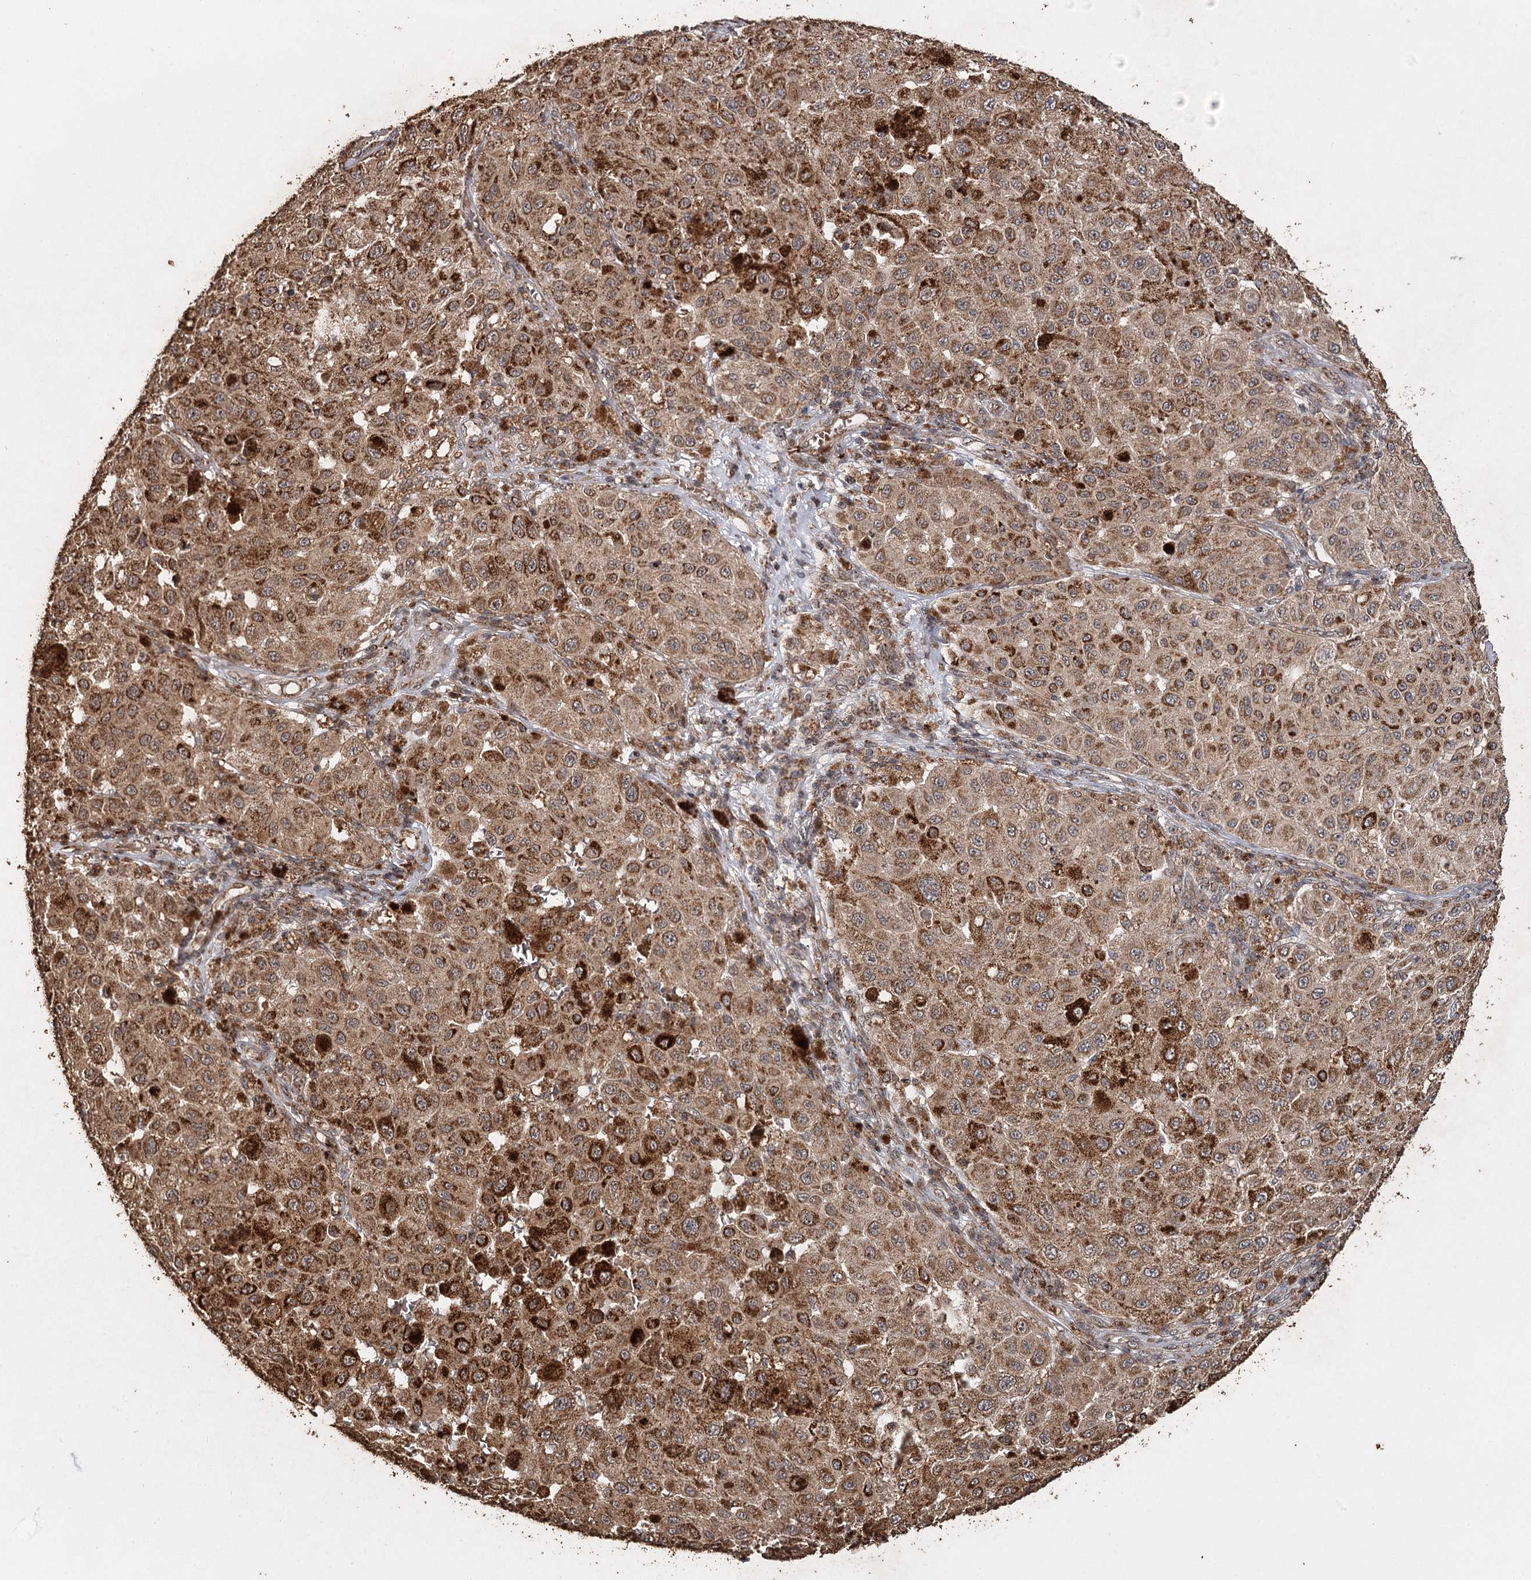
{"staining": {"intensity": "moderate", "quantity": ">75%", "location": "cytoplasmic/membranous"}, "tissue": "melanoma", "cell_type": "Tumor cells", "image_type": "cancer", "snomed": [{"axis": "morphology", "description": "Malignant melanoma, NOS"}, {"axis": "topography", "description": "Skin"}], "caption": "Melanoma was stained to show a protein in brown. There is medium levels of moderate cytoplasmic/membranous staining in about >75% of tumor cells. (DAB IHC with brightfield microscopy, high magnification).", "gene": "ZNRF3", "patient": {"sex": "female", "age": 64}}